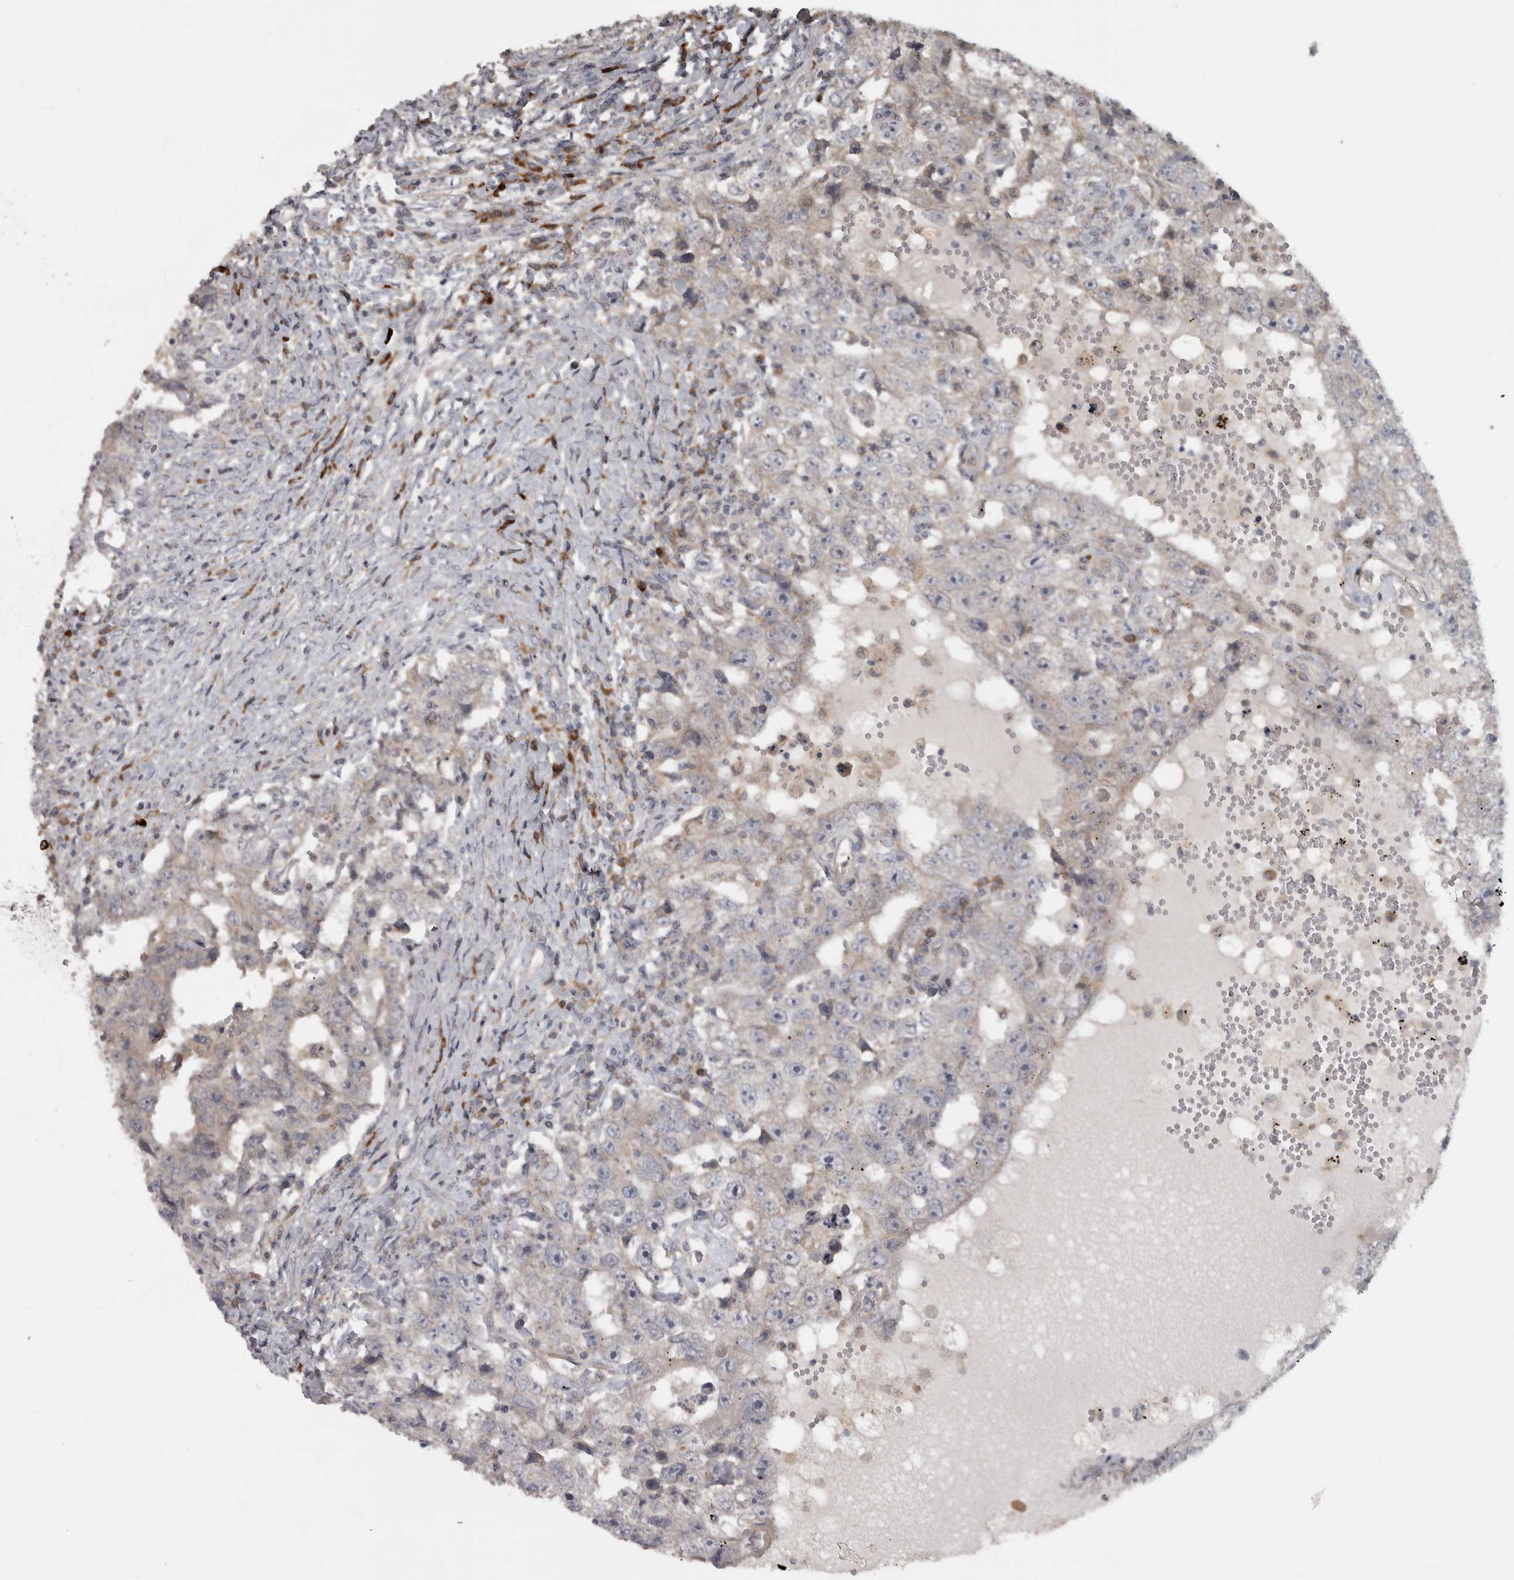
{"staining": {"intensity": "weak", "quantity": "<25%", "location": "cytoplasmic/membranous"}, "tissue": "testis cancer", "cell_type": "Tumor cells", "image_type": "cancer", "snomed": [{"axis": "morphology", "description": "Carcinoma, Embryonal, NOS"}, {"axis": "topography", "description": "Testis"}], "caption": "Immunohistochemical staining of testis cancer (embryonal carcinoma) demonstrates no significant positivity in tumor cells.", "gene": "SLCO5A1", "patient": {"sex": "male", "age": 26}}